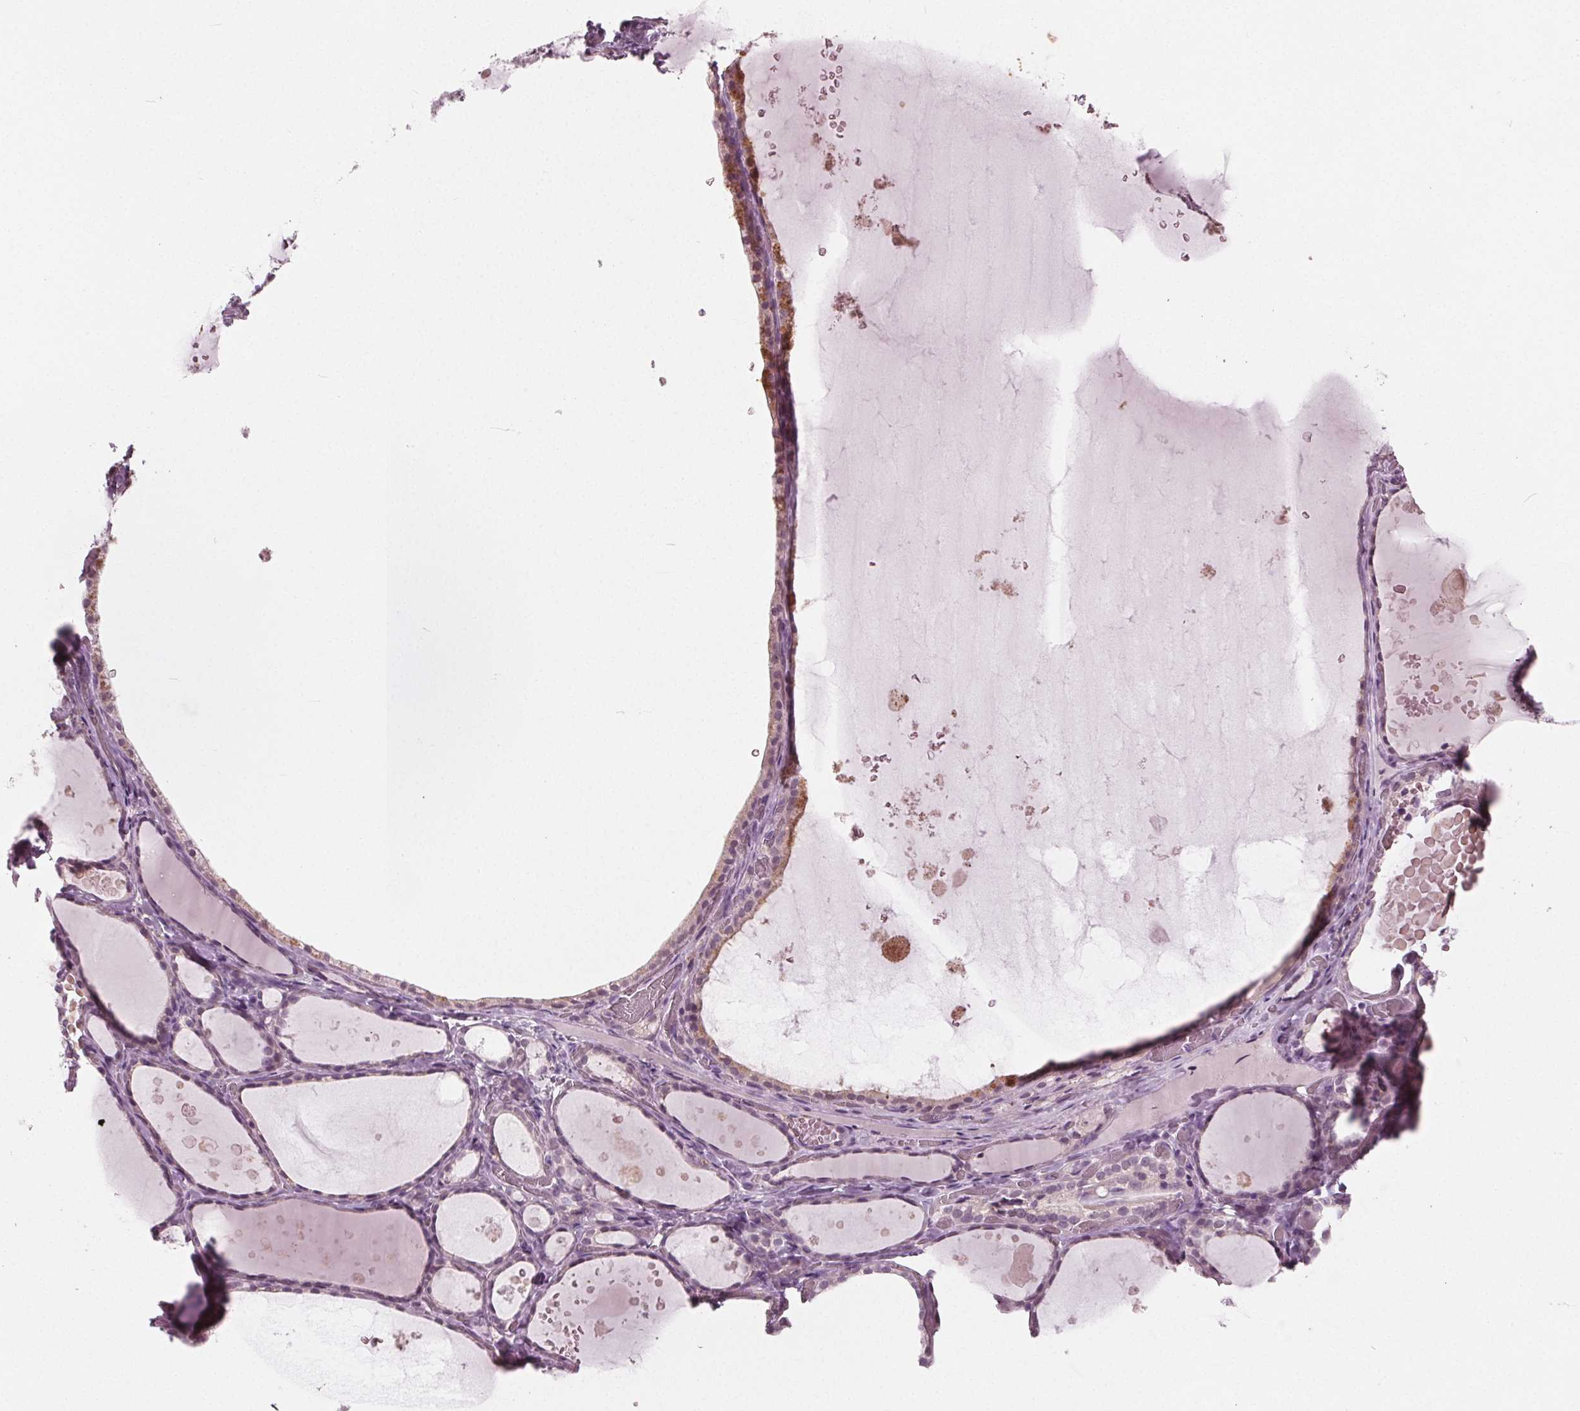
{"staining": {"intensity": "moderate", "quantity": "<25%", "location": "cytoplasmic/membranous"}, "tissue": "thyroid gland", "cell_type": "Glandular cells", "image_type": "normal", "snomed": [{"axis": "morphology", "description": "Normal tissue, NOS"}, {"axis": "topography", "description": "Thyroid gland"}], "caption": "Thyroid gland stained for a protein reveals moderate cytoplasmic/membranous positivity in glandular cells. (Brightfield microscopy of DAB IHC at high magnification).", "gene": "TKFC", "patient": {"sex": "female", "age": 56}}